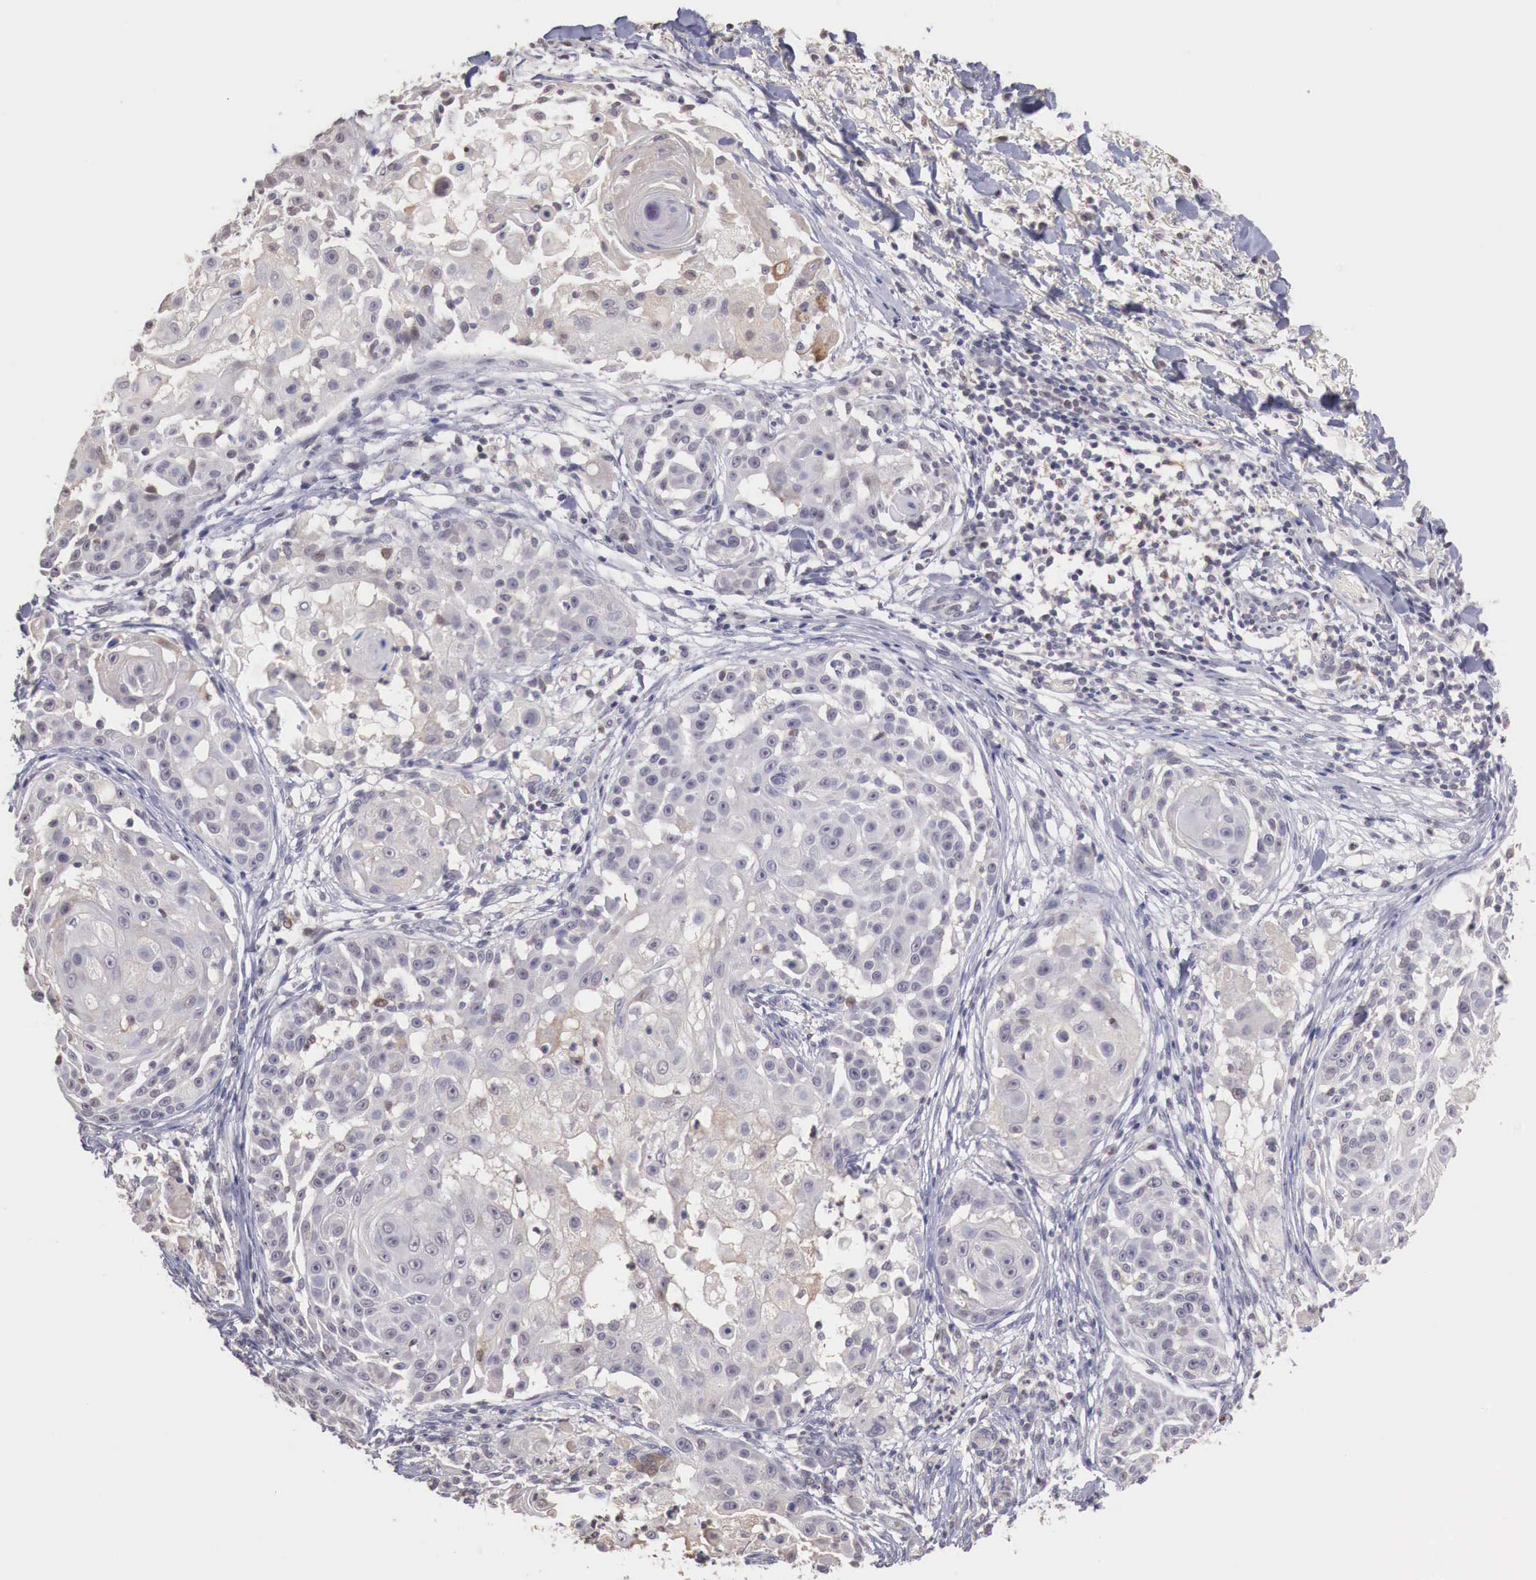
{"staining": {"intensity": "negative", "quantity": "none", "location": "none"}, "tissue": "skin cancer", "cell_type": "Tumor cells", "image_type": "cancer", "snomed": [{"axis": "morphology", "description": "Squamous cell carcinoma, NOS"}, {"axis": "topography", "description": "Skin"}], "caption": "DAB (3,3'-diaminobenzidine) immunohistochemical staining of human skin squamous cell carcinoma reveals no significant staining in tumor cells.", "gene": "TBC1D9", "patient": {"sex": "female", "age": 57}}